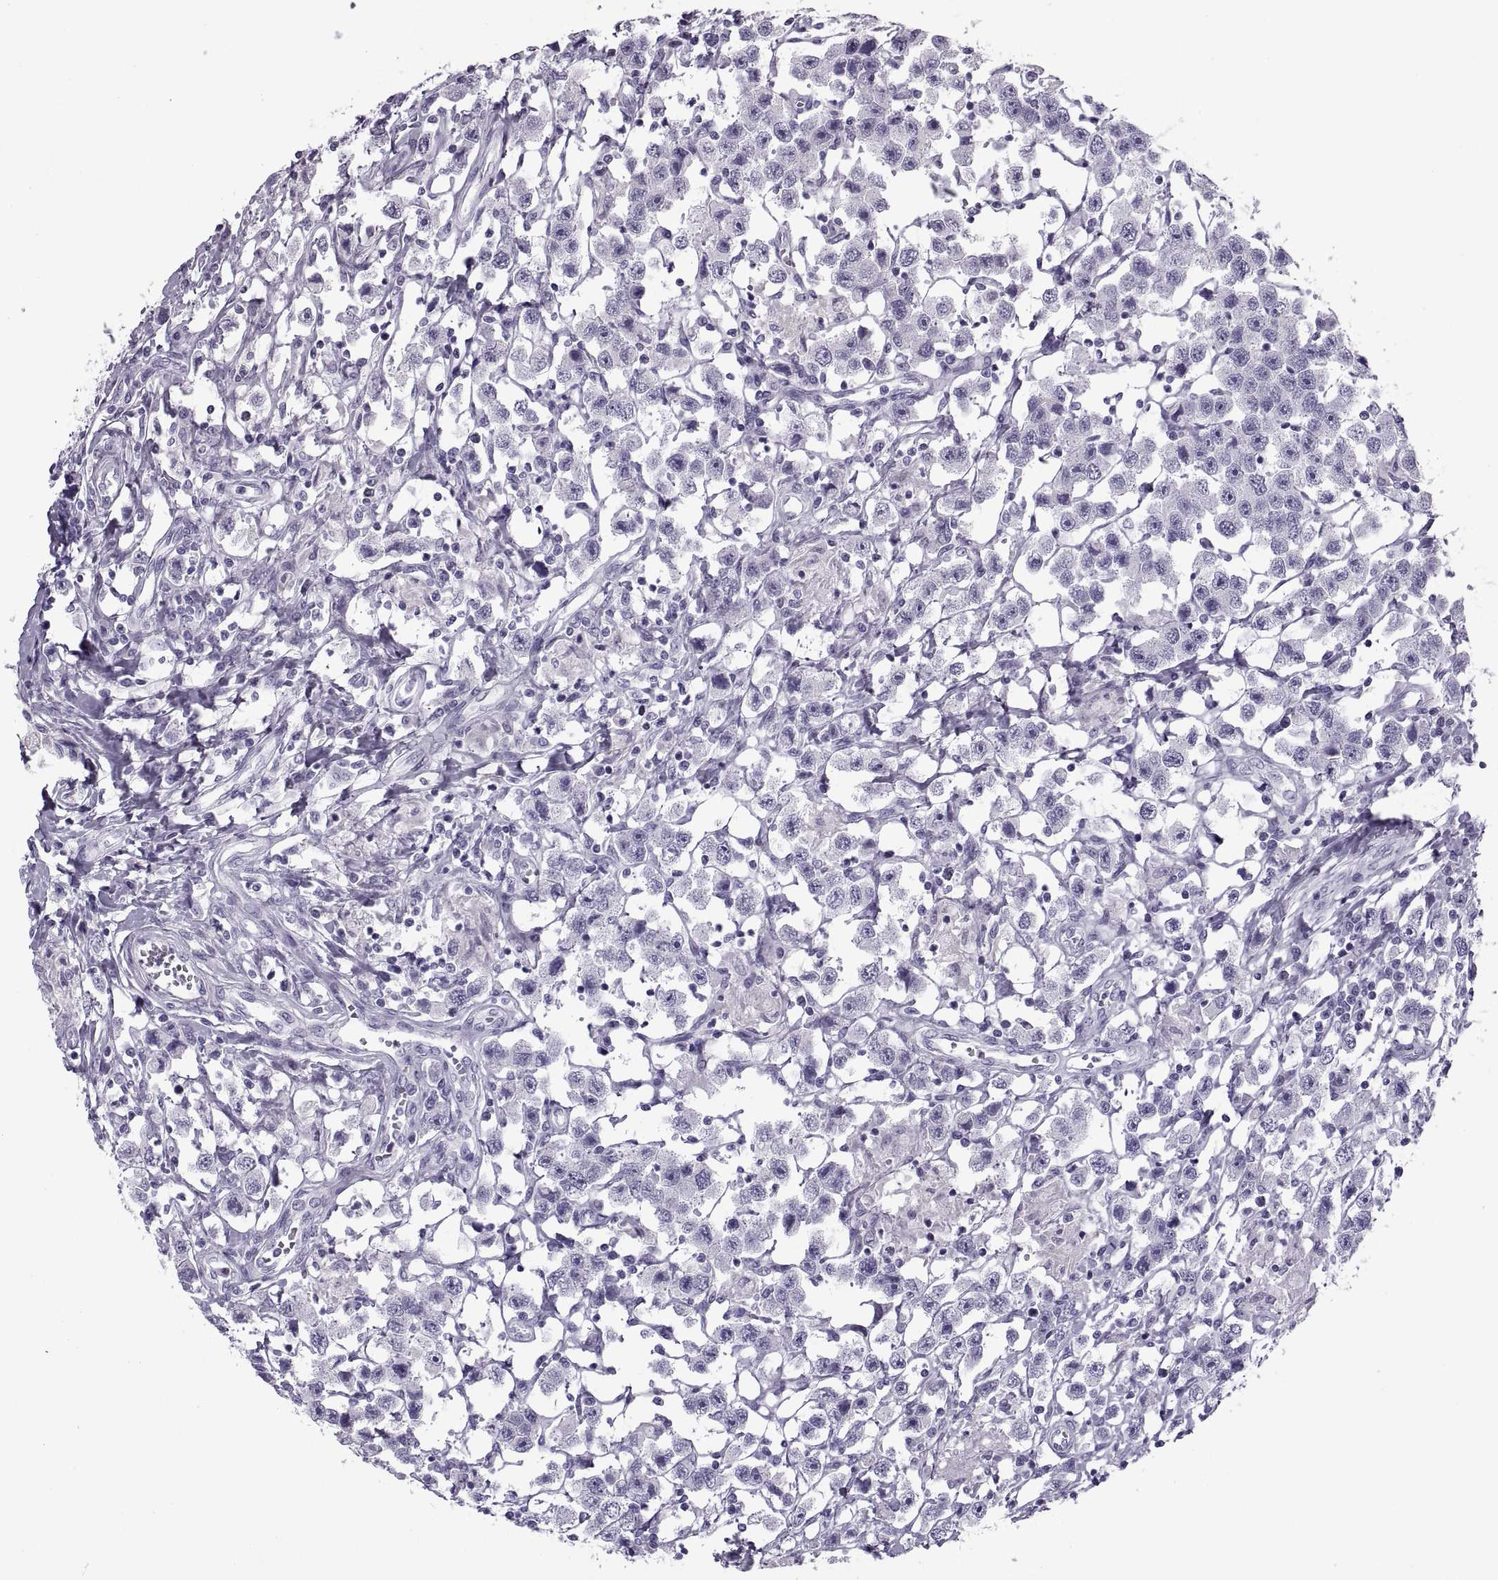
{"staining": {"intensity": "negative", "quantity": "none", "location": "none"}, "tissue": "testis cancer", "cell_type": "Tumor cells", "image_type": "cancer", "snomed": [{"axis": "morphology", "description": "Seminoma, NOS"}, {"axis": "topography", "description": "Testis"}], "caption": "This is an IHC image of testis cancer (seminoma). There is no staining in tumor cells.", "gene": "RLBP1", "patient": {"sex": "male", "age": 45}}